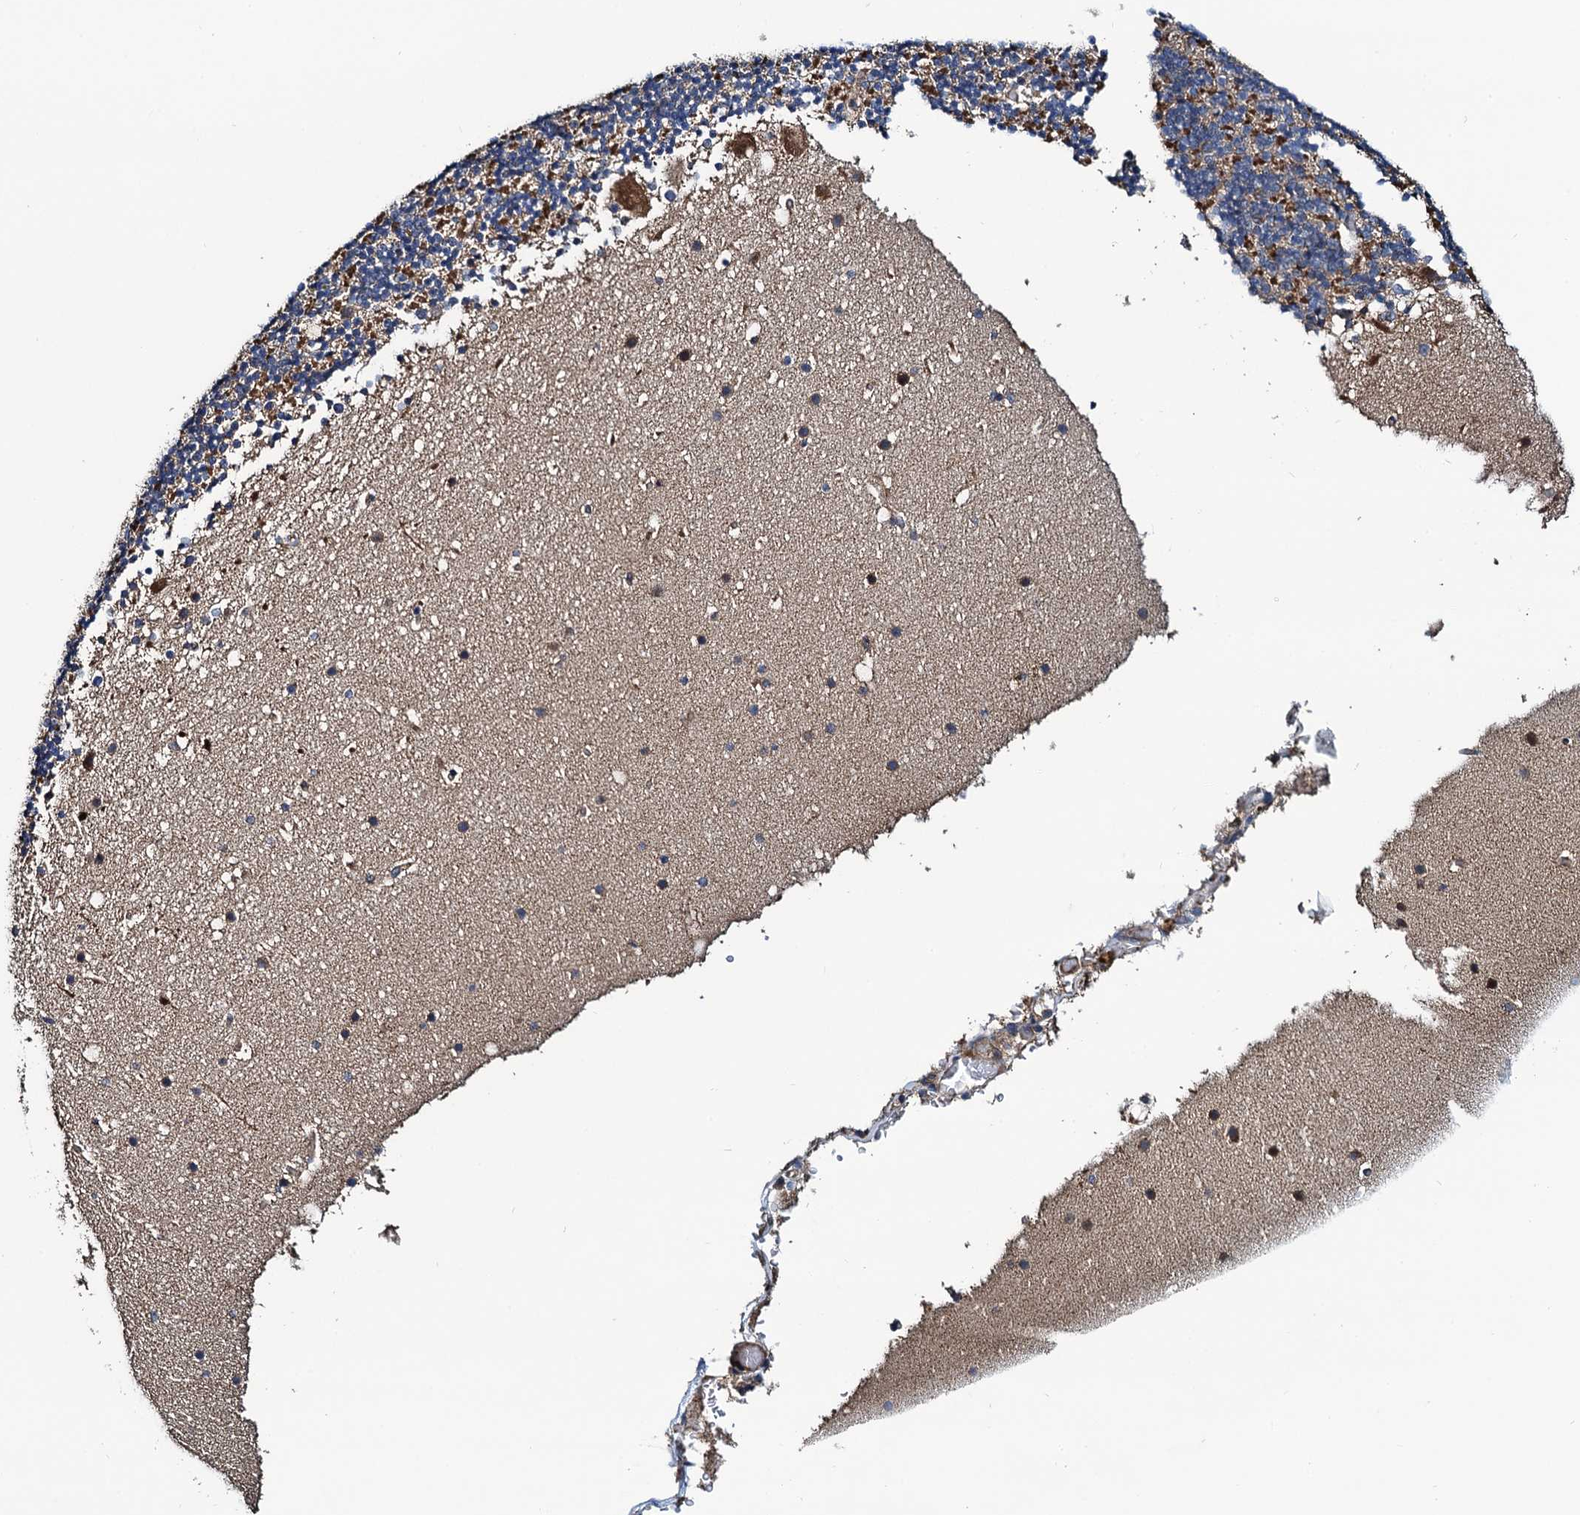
{"staining": {"intensity": "weak", "quantity": "<25%", "location": "cytoplasmic/membranous"}, "tissue": "cerebellum", "cell_type": "Cells in granular layer", "image_type": "normal", "snomed": [{"axis": "morphology", "description": "Normal tissue, NOS"}, {"axis": "topography", "description": "Cerebellum"}], "caption": "High power microscopy micrograph of an immunohistochemistry micrograph of normal cerebellum, revealing no significant positivity in cells in granular layer.", "gene": "NEK1", "patient": {"sex": "male", "age": 57}}